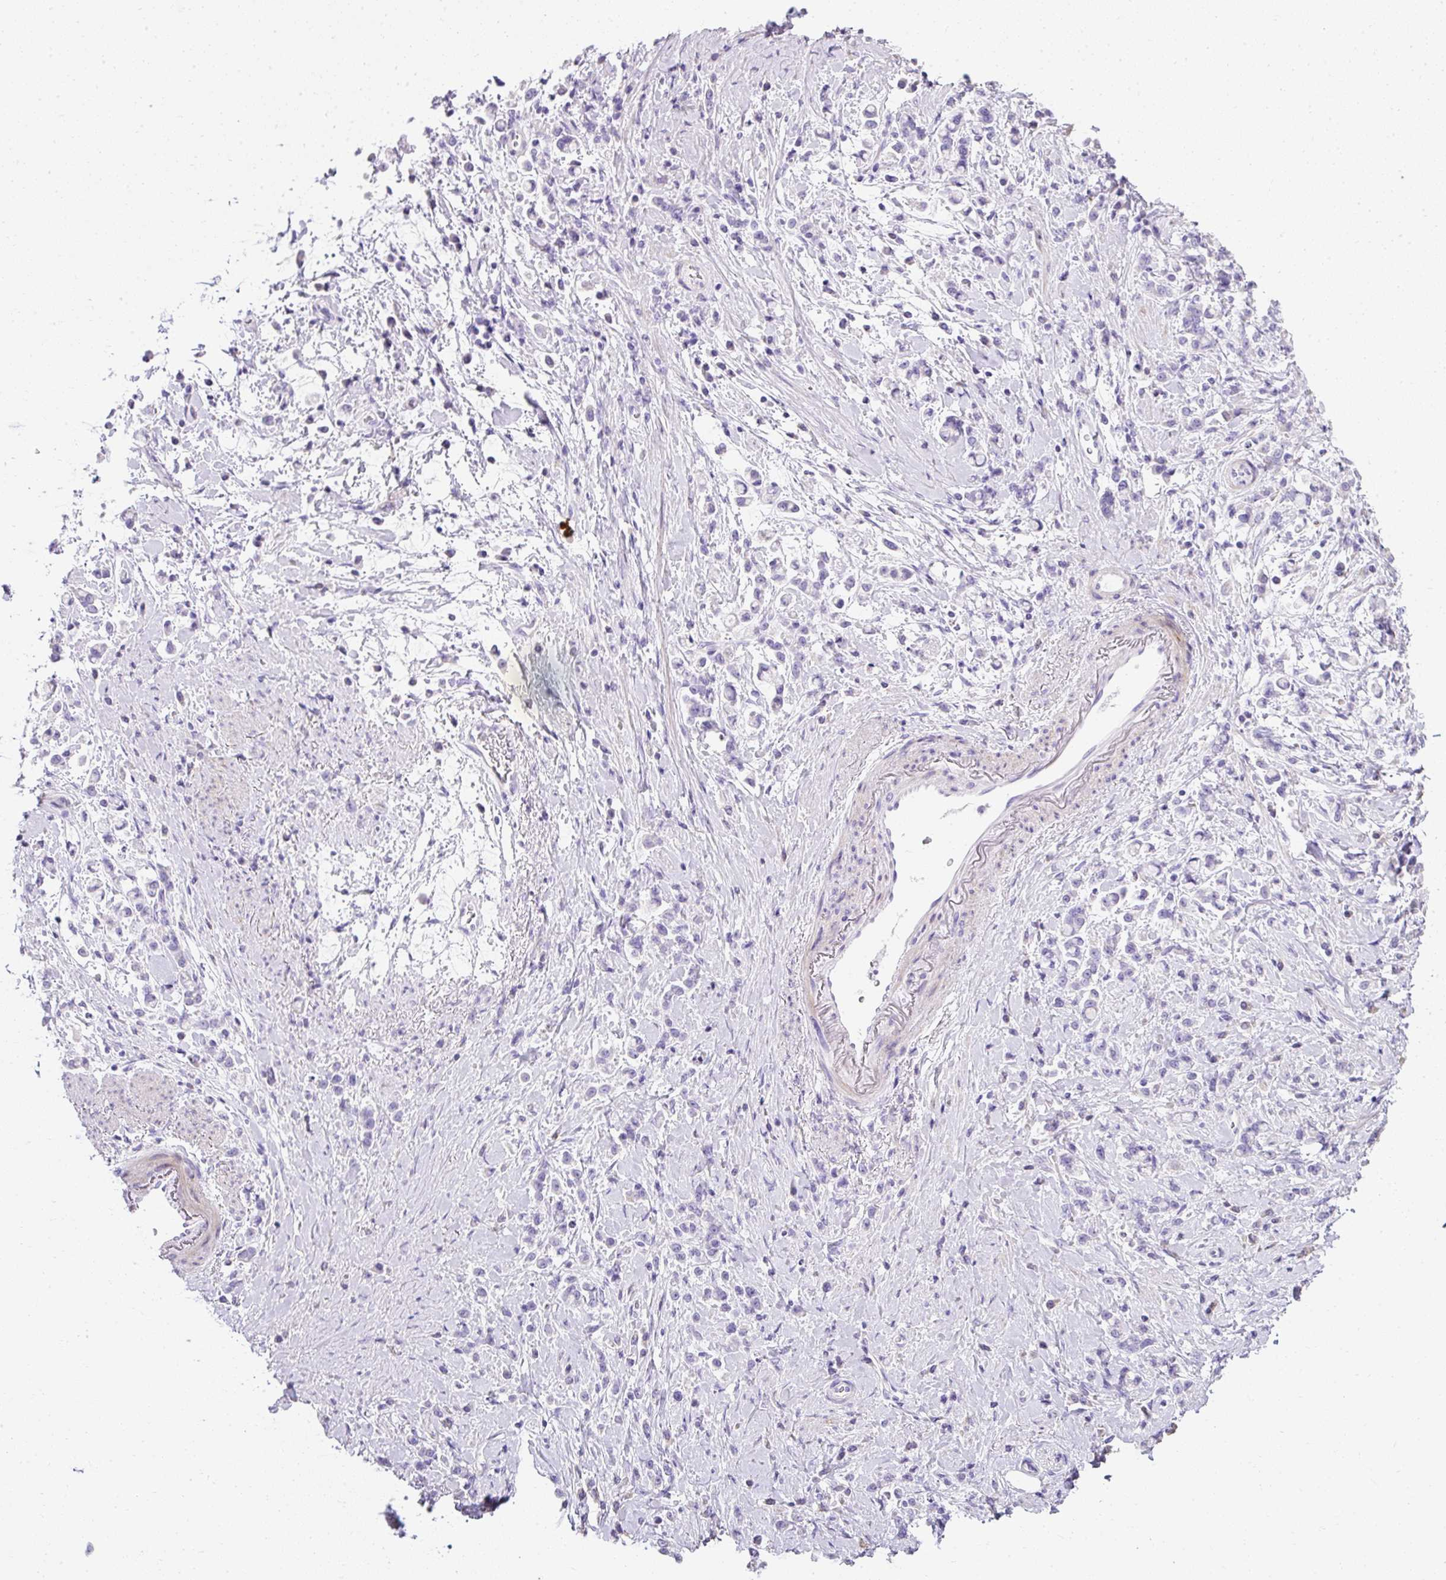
{"staining": {"intensity": "negative", "quantity": "none", "location": "none"}, "tissue": "stomach cancer", "cell_type": "Tumor cells", "image_type": "cancer", "snomed": [{"axis": "morphology", "description": "Adenocarcinoma, NOS"}, {"axis": "topography", "description": "Stomach"}], "caption": "An immunohistochemistry histopathology image of stomach cancer is shown. There is no staining in tumor cells of stomach cancer.", "gene": "C2CD4C", "patient": {"sex": "female", "age": 60}}